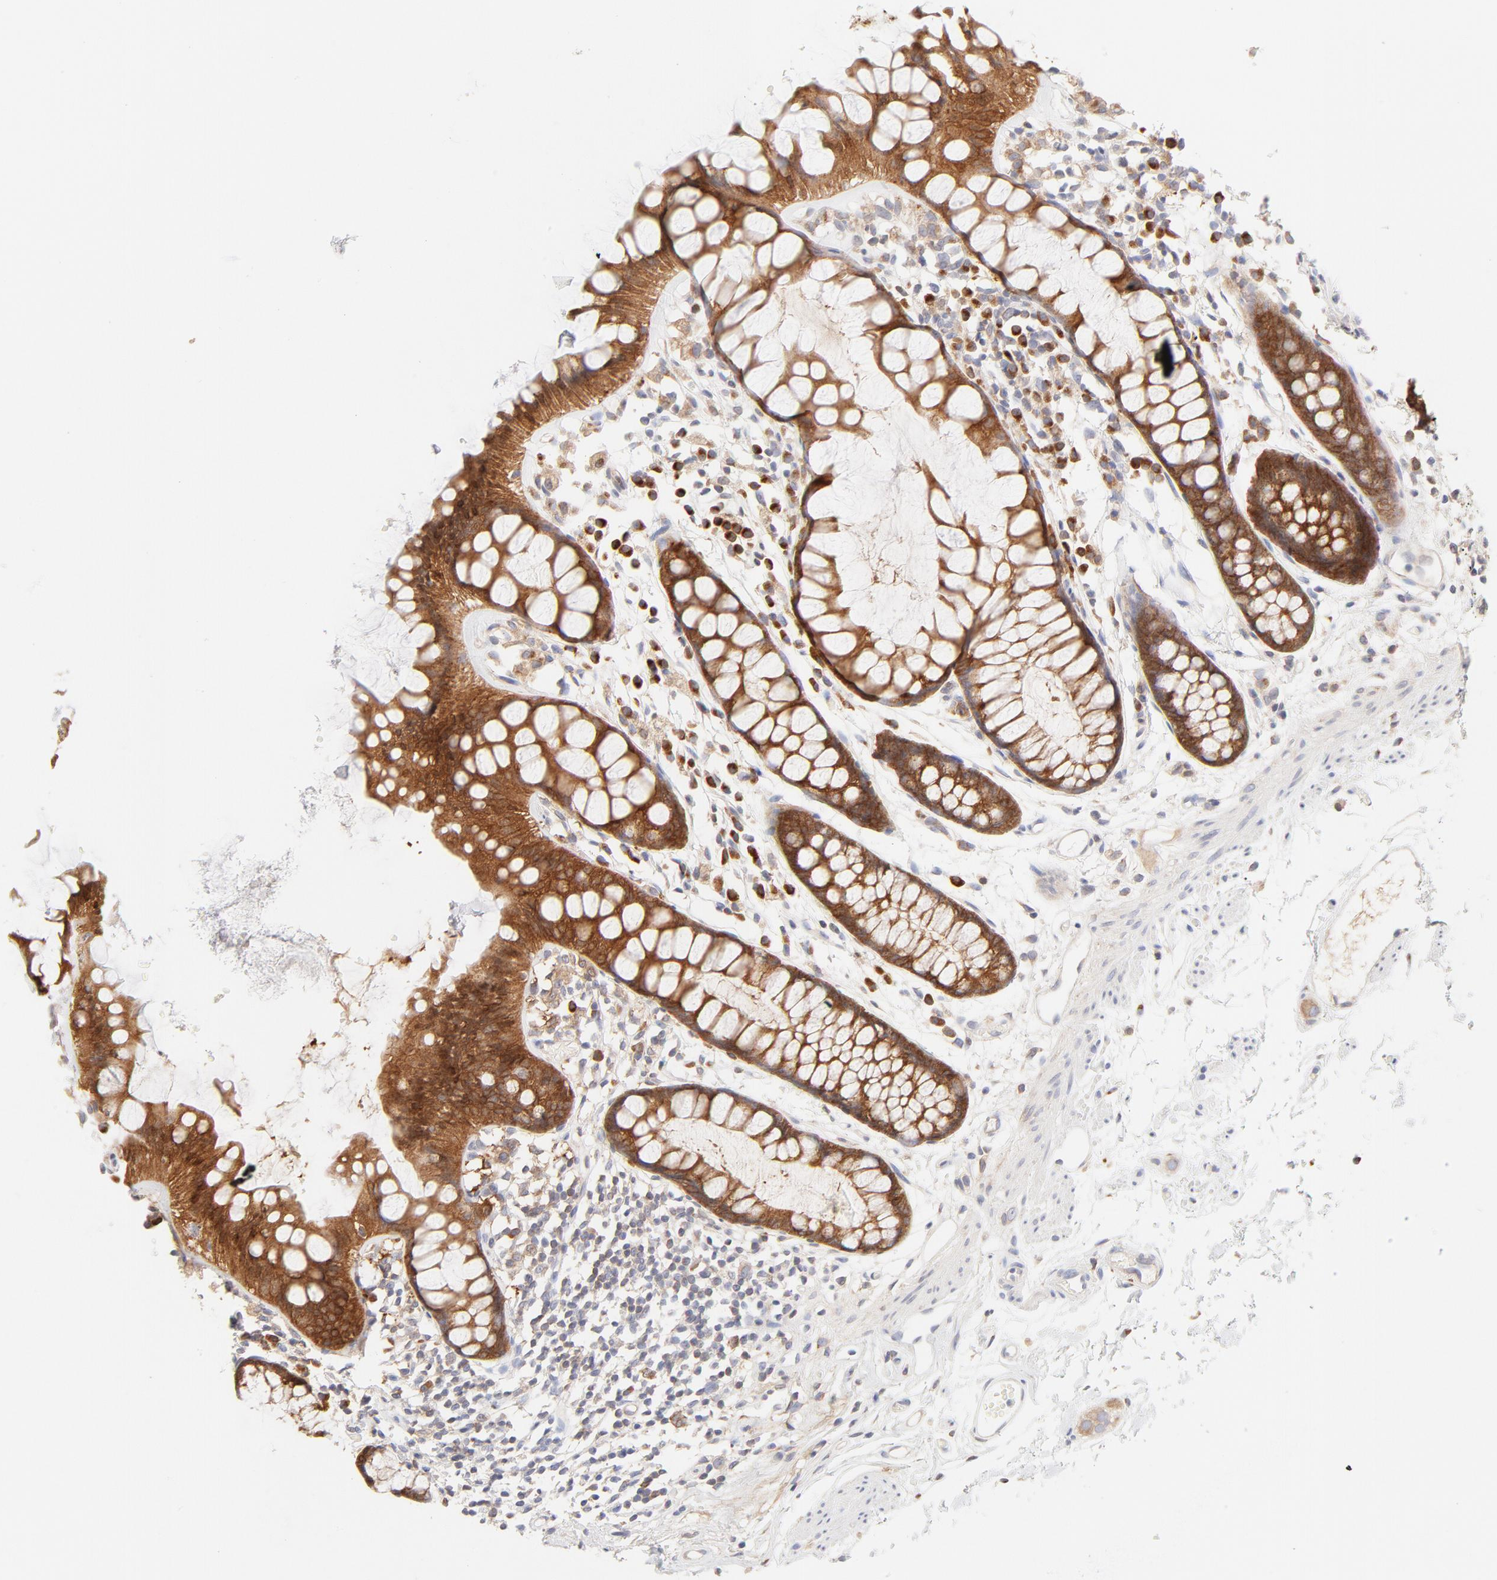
{"staining": {"intensity": "strong", "quantity": ">75%", "location": "cytoplasmic/membranous"}, "tissue": "rectum", "cell_type": "Glandular cells", "image_type": "normal", "snomed": [{"axis": "morphology", "description": "Normal tissue, NOS"}, {"axis": "topography", "description": "Rectum"}], "caption": "This image reveals immunohistochemistry staining of normal human rectum, with high strong cytoplasmic/membranous staining in approximately >75% of glandular cells.", "gene": "RPS6KA1", "patient": {"sex": "female", "age": 66}}